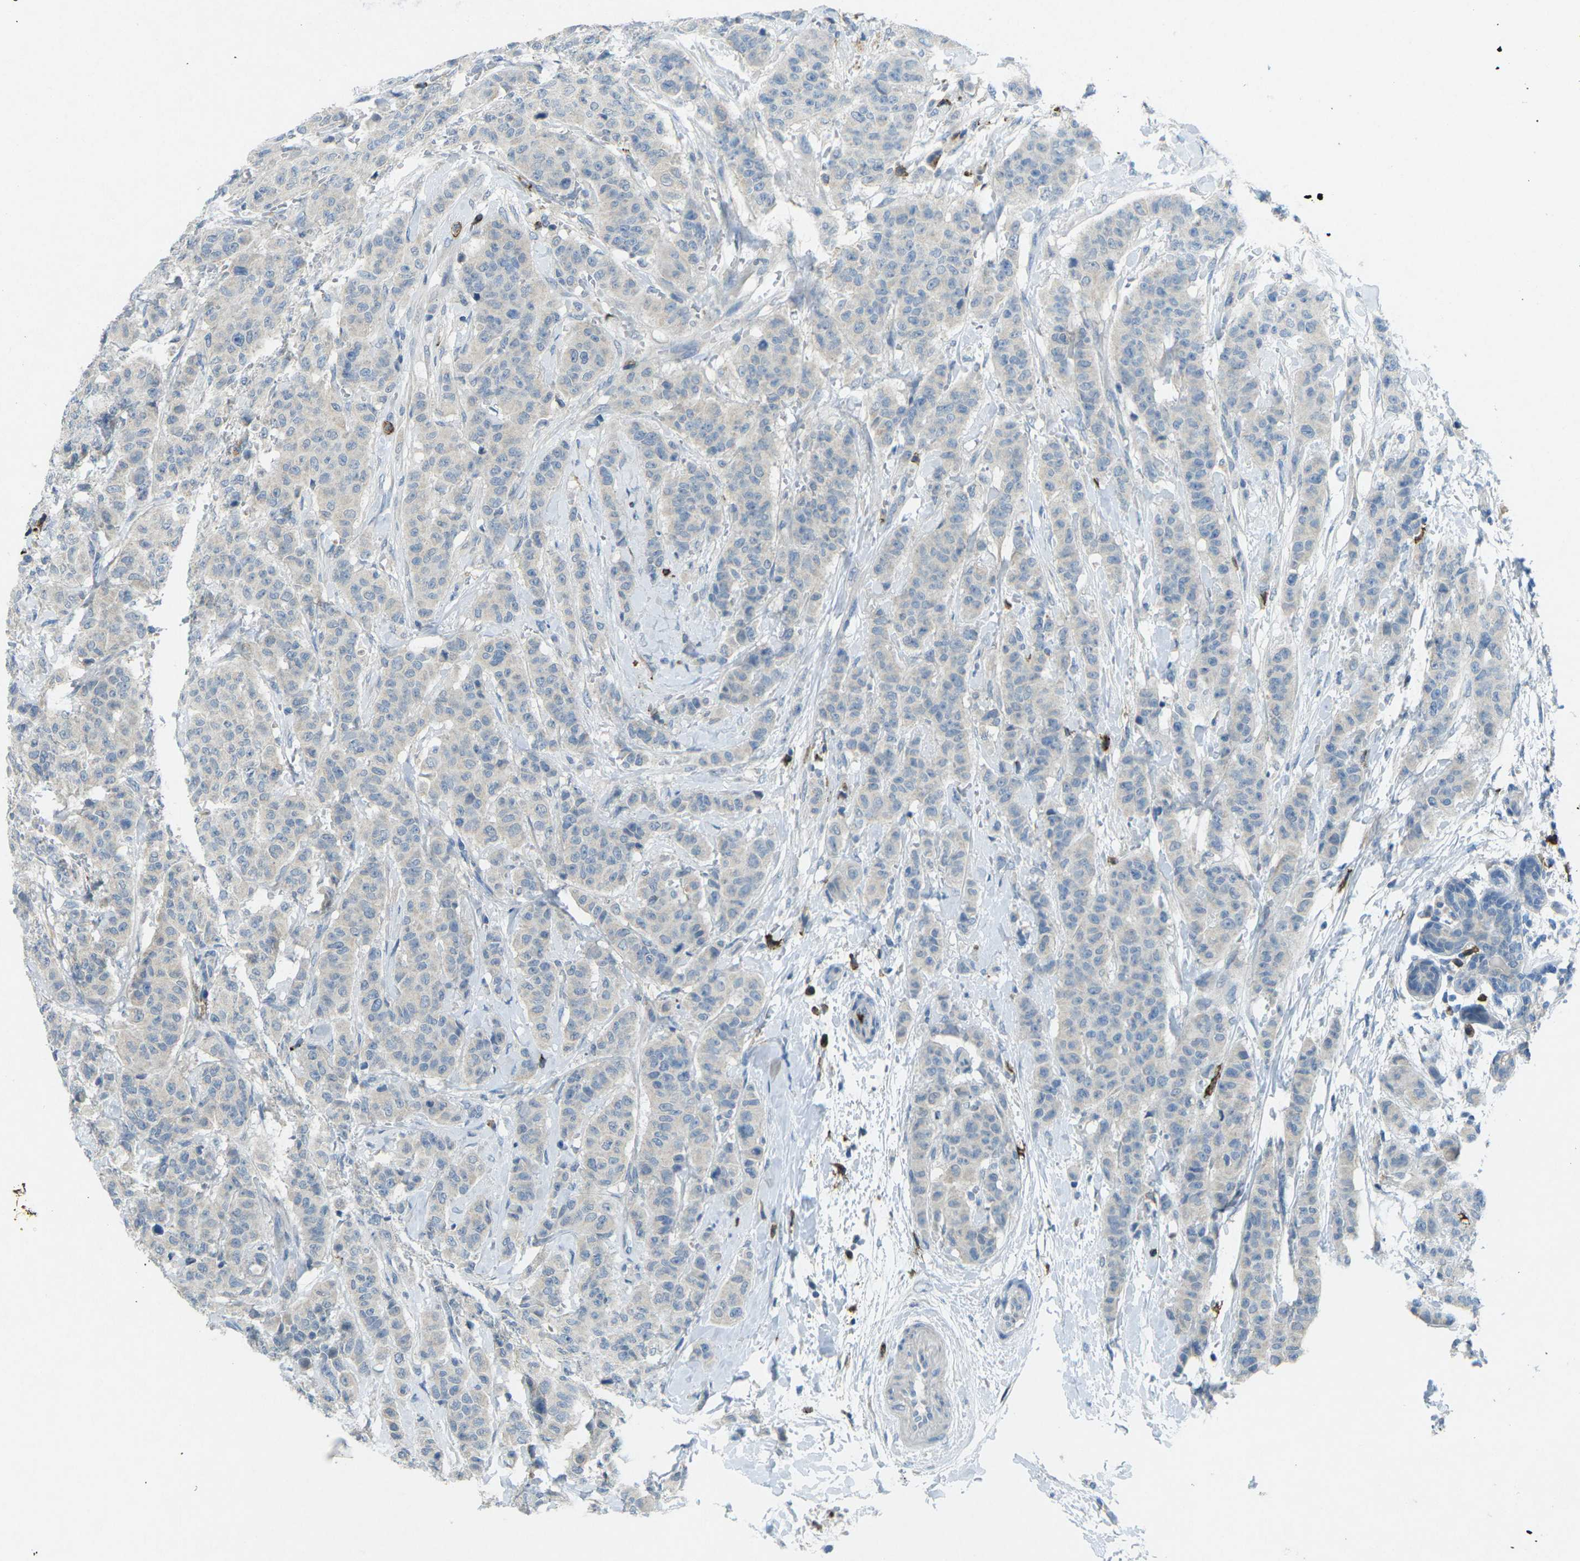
{"staining": {"intensity": "negative", "quantity": "none", "location": "none"}, "tissue": "breast cancer", "cell_type": "Tumor cells", "image_type": "cancer", "snomed": [{"axis": "morphology", "description": "Normal tissue, NOS"}, {"axis": "morphology", "description": "Duct carcinoma"}, {"axis": "topography", "description": "Breast"}], "caption": "An image of intraductal carcinoma (breast) stained for a protein exhibits no brown staining in tumor cells. (DAB immunohistochemistry (IHC) visualized using brightfield microscopy, high magnification).", "gene": "CD19", "patient": {"sex": "female", "age": 40}}